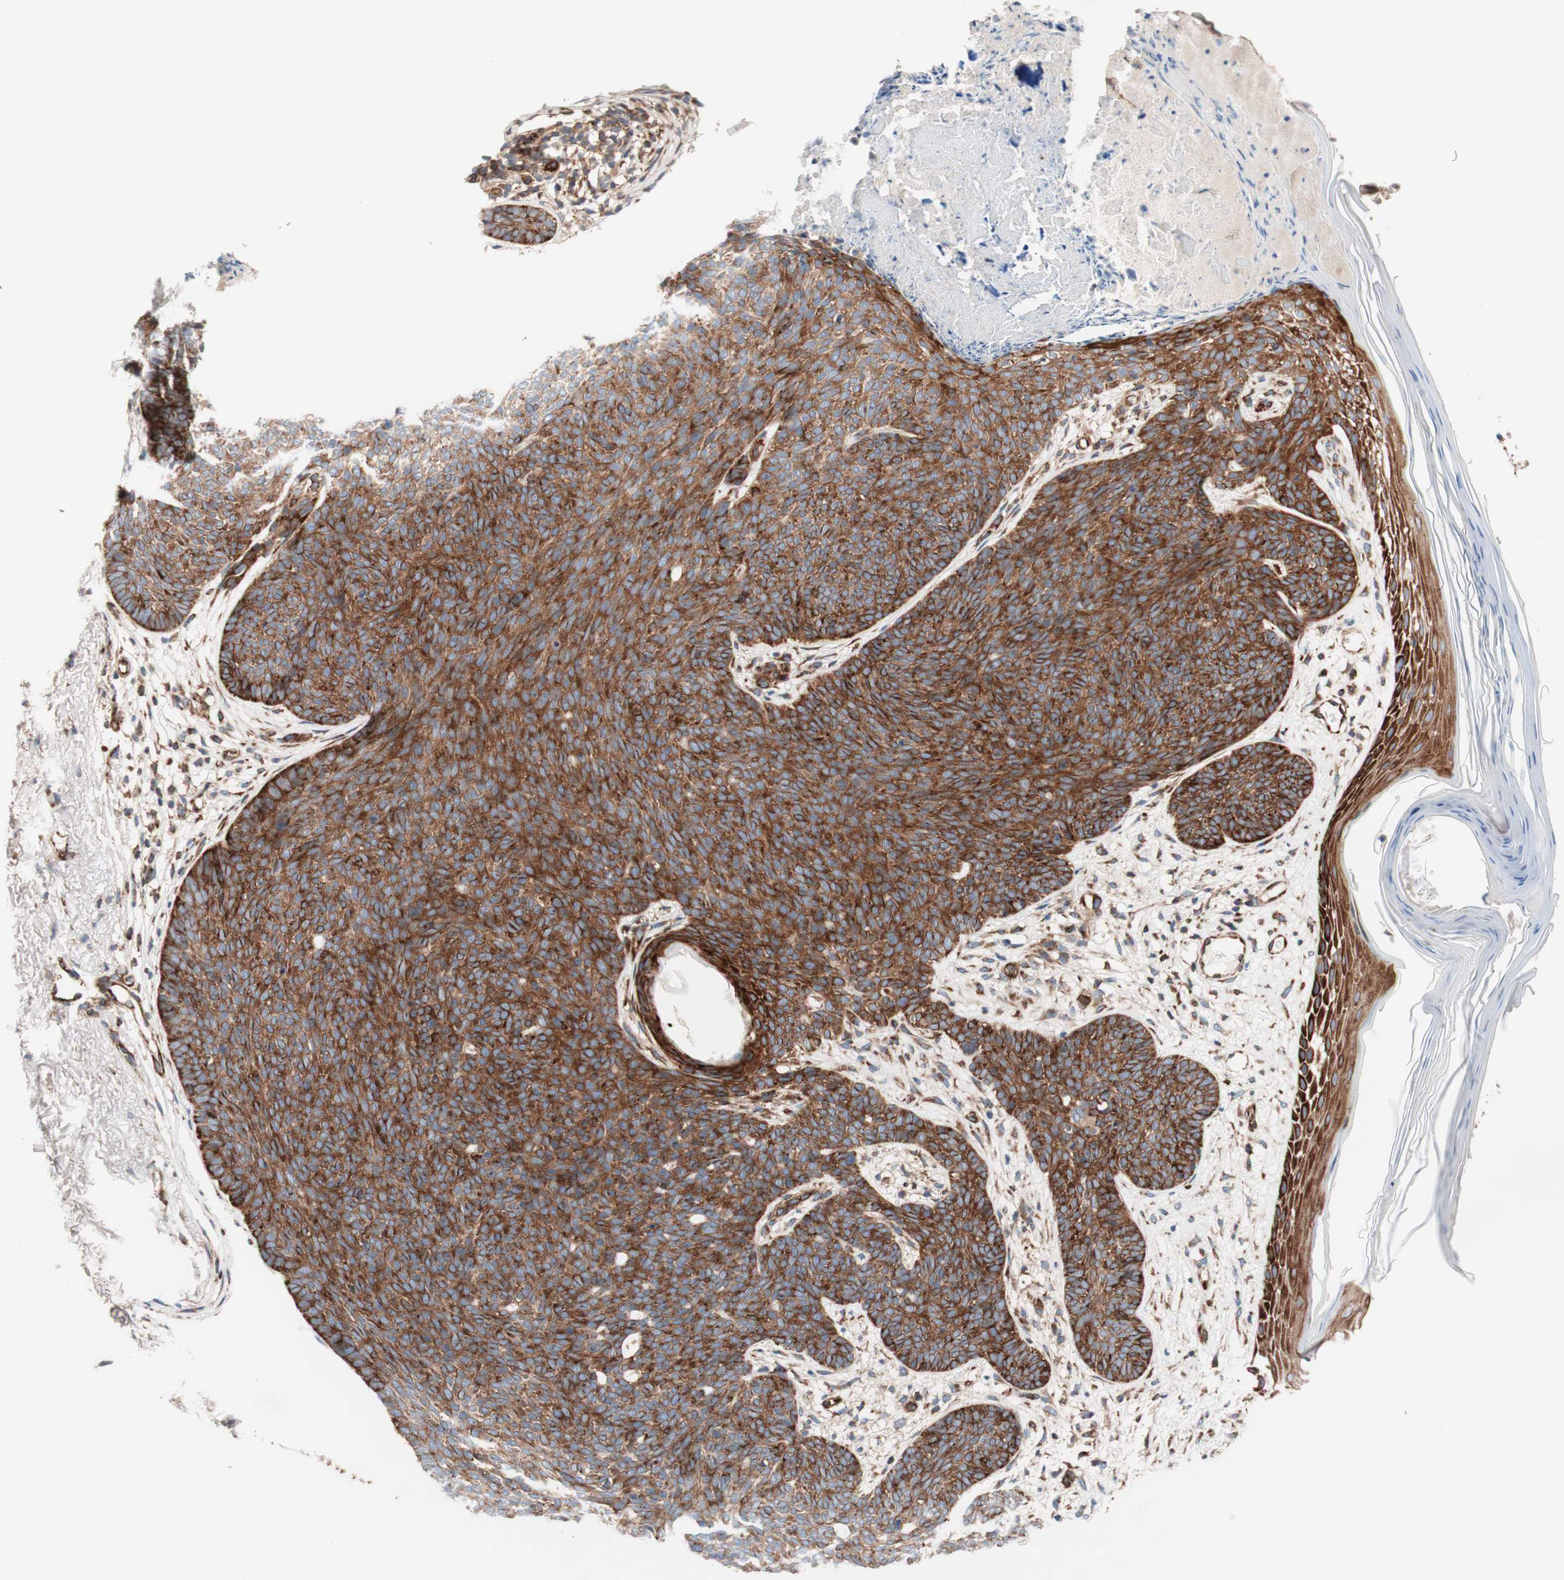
{"staining": {"intensity": "moderate", "quantity": ">75%", "location": "cytoplasmic/membranous"}, "tissue": "skin cancer", "cell_type": "Tumor cells", "image_type": "cancer", "snomed": [{"axis": "morphology", "description": "Normal tissue, NOS"}, {"axis": "morphology", "description": "Basal cell carcinoma"}, {"axis": "topography", "description": "Skin"}], "caption": "An image of human skin cancer (basal cell carcinoma) stained for a protein reveals moderate cytoplasmic/membranous brown staining in tumor cells.", "gene": "CCN4", "patient": {"sex": "female", "age": 70}}